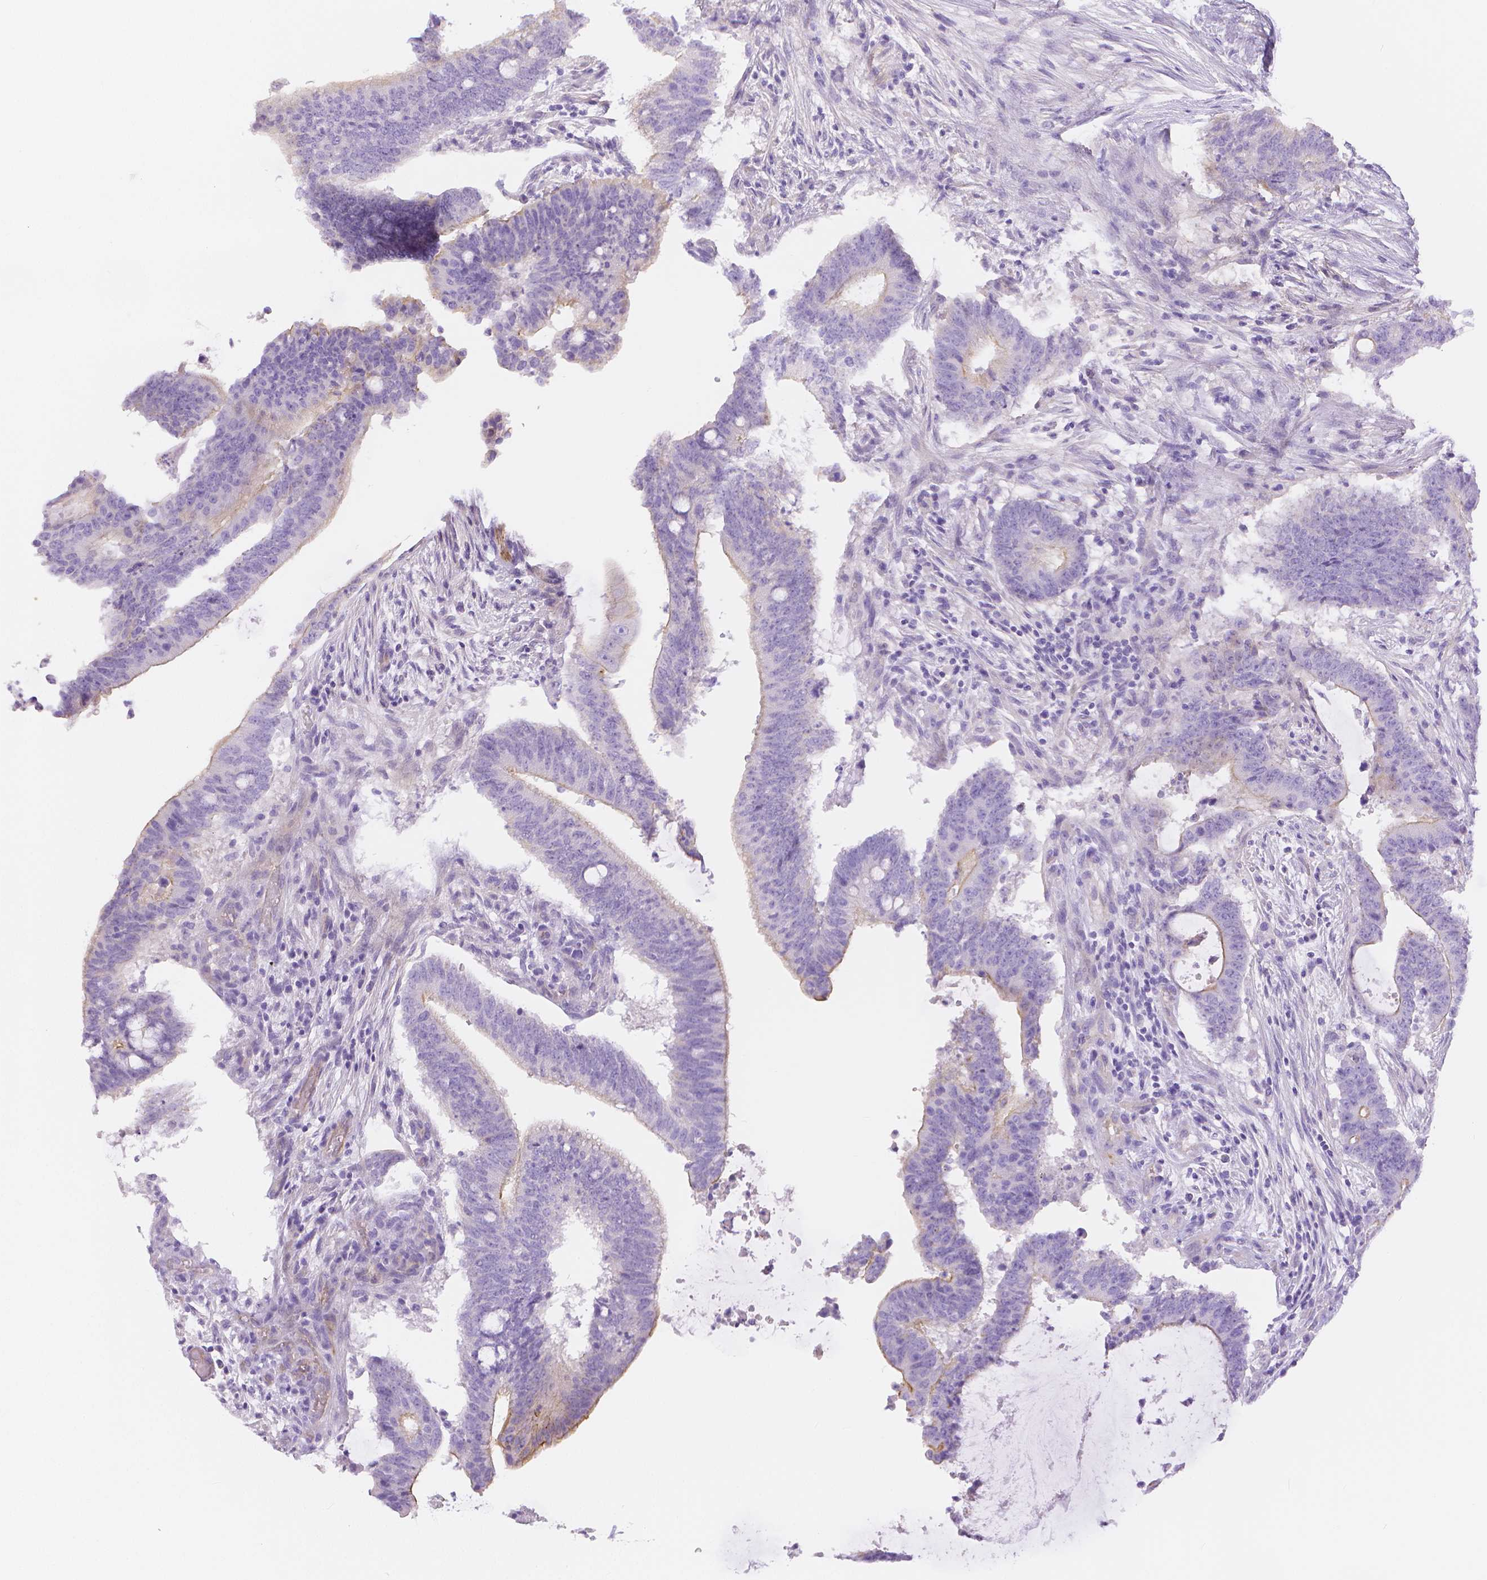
{"staining": {"intensity": "weak", "quantity": "<25%", "location": "cytoplasmic/membranous"}, "tissue": "colorectal cancer", "cell_type": "Tumor cells", "image_type": "cancer", "snomed": [{"axis": "morphology", "description": "Adenocarcinoma, NOS"}, {"axis": "topography", "description": "Colon"}], "caption": "An image of human colorectal adenocarcinoma is negative for staining in tumor cells. Brightfield microscopy of immunohistochemistry stained with DAB (brown) and hematoxylin (blue), captured at high magnification.", "gene": "SLC27A5", "patient": {"sex": "female", "age": 43}}